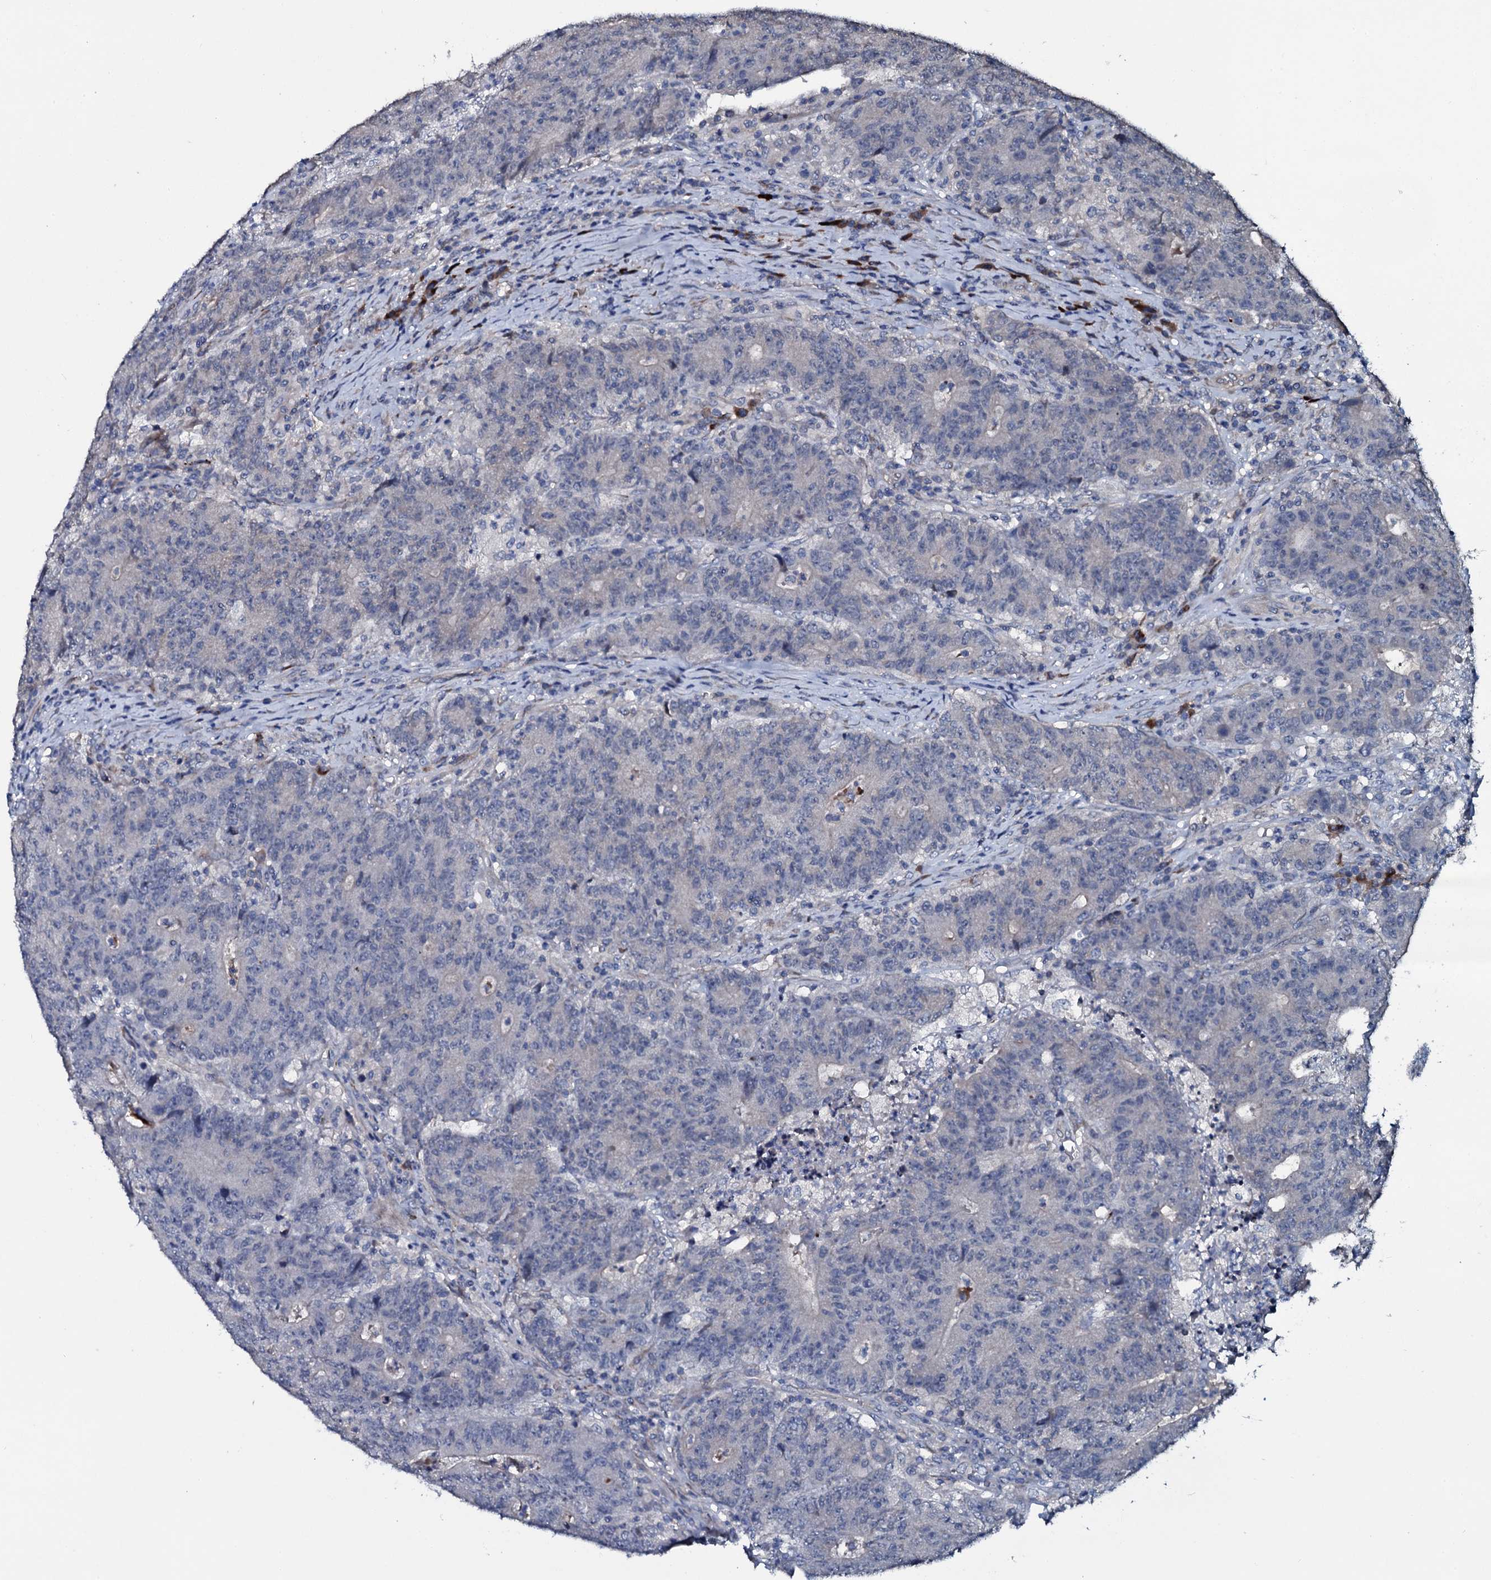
{"staining": {"intensity": "negative", "quantity": "none", "location": "none"}, "tissue": "colorectal cancer", "cell_type": "Tumor cells", "image_type": "cancer", "snomed": [{"axis": "morphology", "description": "Adenocarcinoma, NOS"}, {"axis": "topography", "description": "Colon"}], "caption": "DAB immunohistochemical staining of colorectal cancer shows no significant staining in tumor cells.", "gene": "IL12B", "patient": {"sex": "female", "age": 75}}